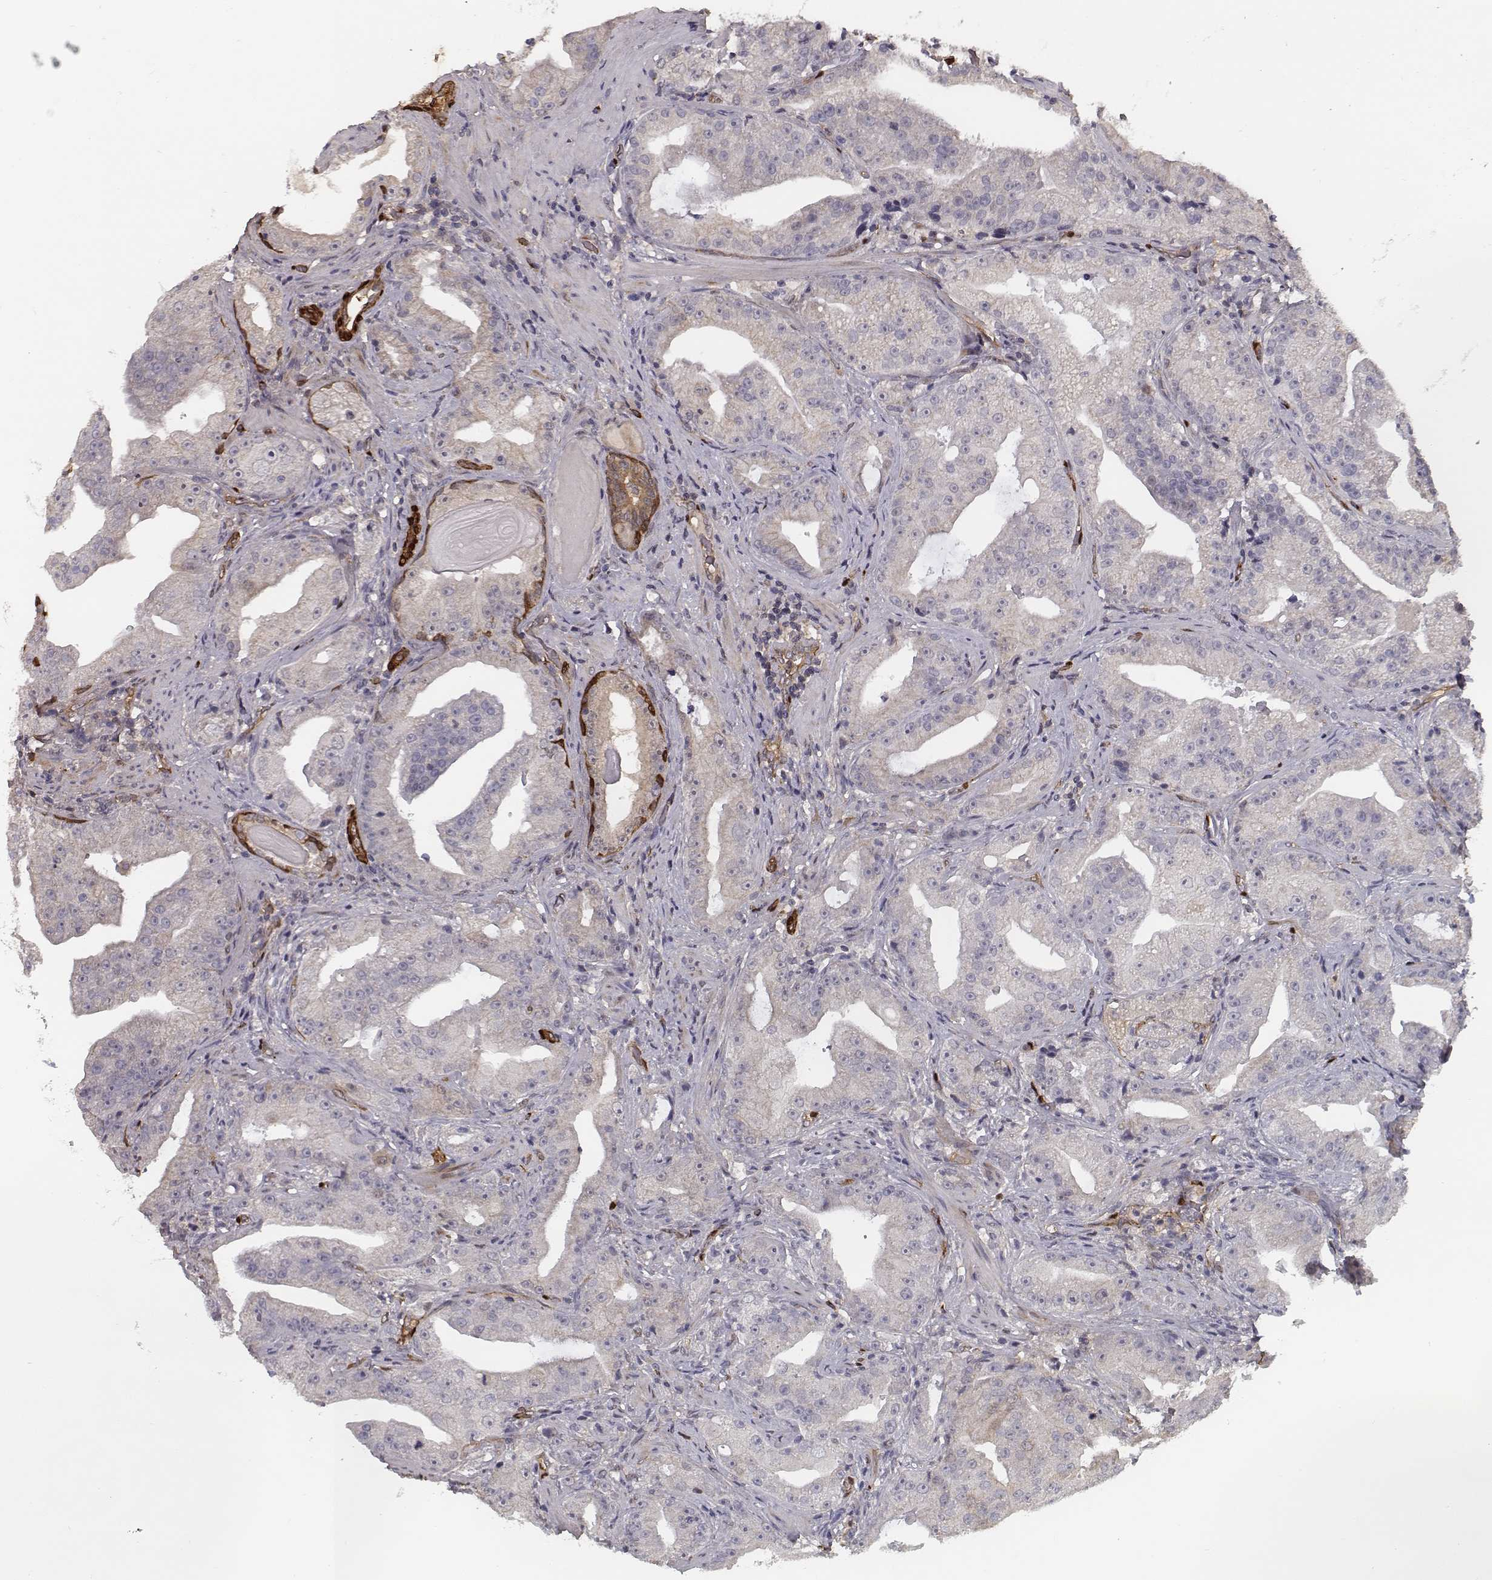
{"staining": {"intensity": "moderate", "quantity": ">75%", "location": "cytoplasmic/membranous"}, "tissue": "prostate cancer", "cell_type": "Tumor cells", "image_type": "cancer", "snomed": [{"axis": "morphology", "description": "Adenocarcinoma, Low grade"}, {"axis": "topography", "description": "Prostate"}], "caption": "Adenocarcinoma (low-grade) (prostate) stained for a protein (brown) reveals moderate cytoplasmic/membranous positive expression in about >75% of tumor cells.", "gene": "ISYNA1", "patient": {"sex": "male", "age": 62}}